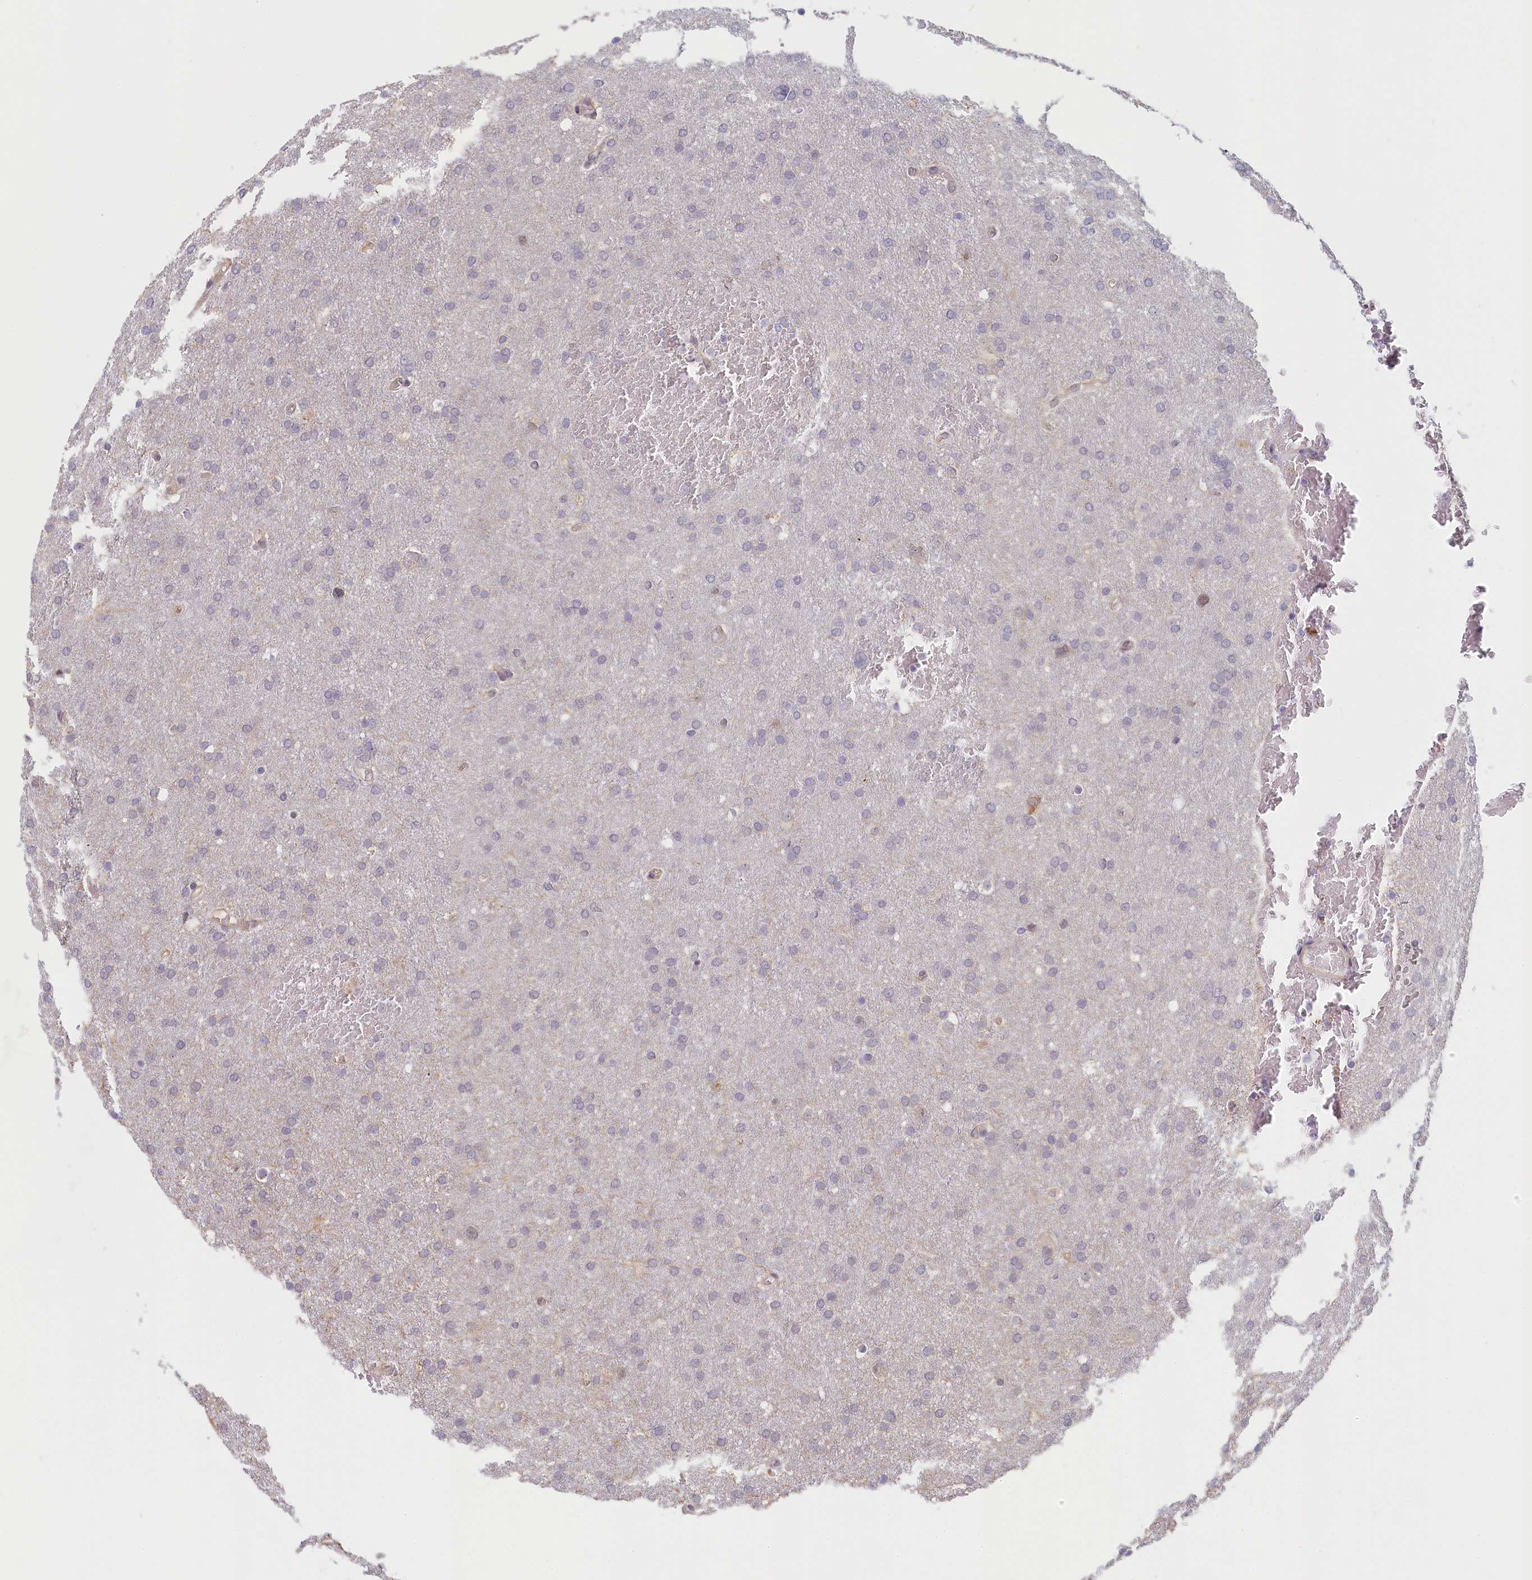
{"staining": {"intensity": "negative", "quantity": "none", "location": "none"}, "tissue": "glioma", "cell_type": "Tumor cells", "image_type": "cancer", "snomed": [{"axis": "morphology", "description": "Glioma, malignant, High grade"}, {"axis": "topography", "description": "Cerebral cortex"}], "caption": "IHC of glioma shows no staining in tumor cells.", "gene": "C19orf44", "patient": {"sex": "female", "age": 36}}